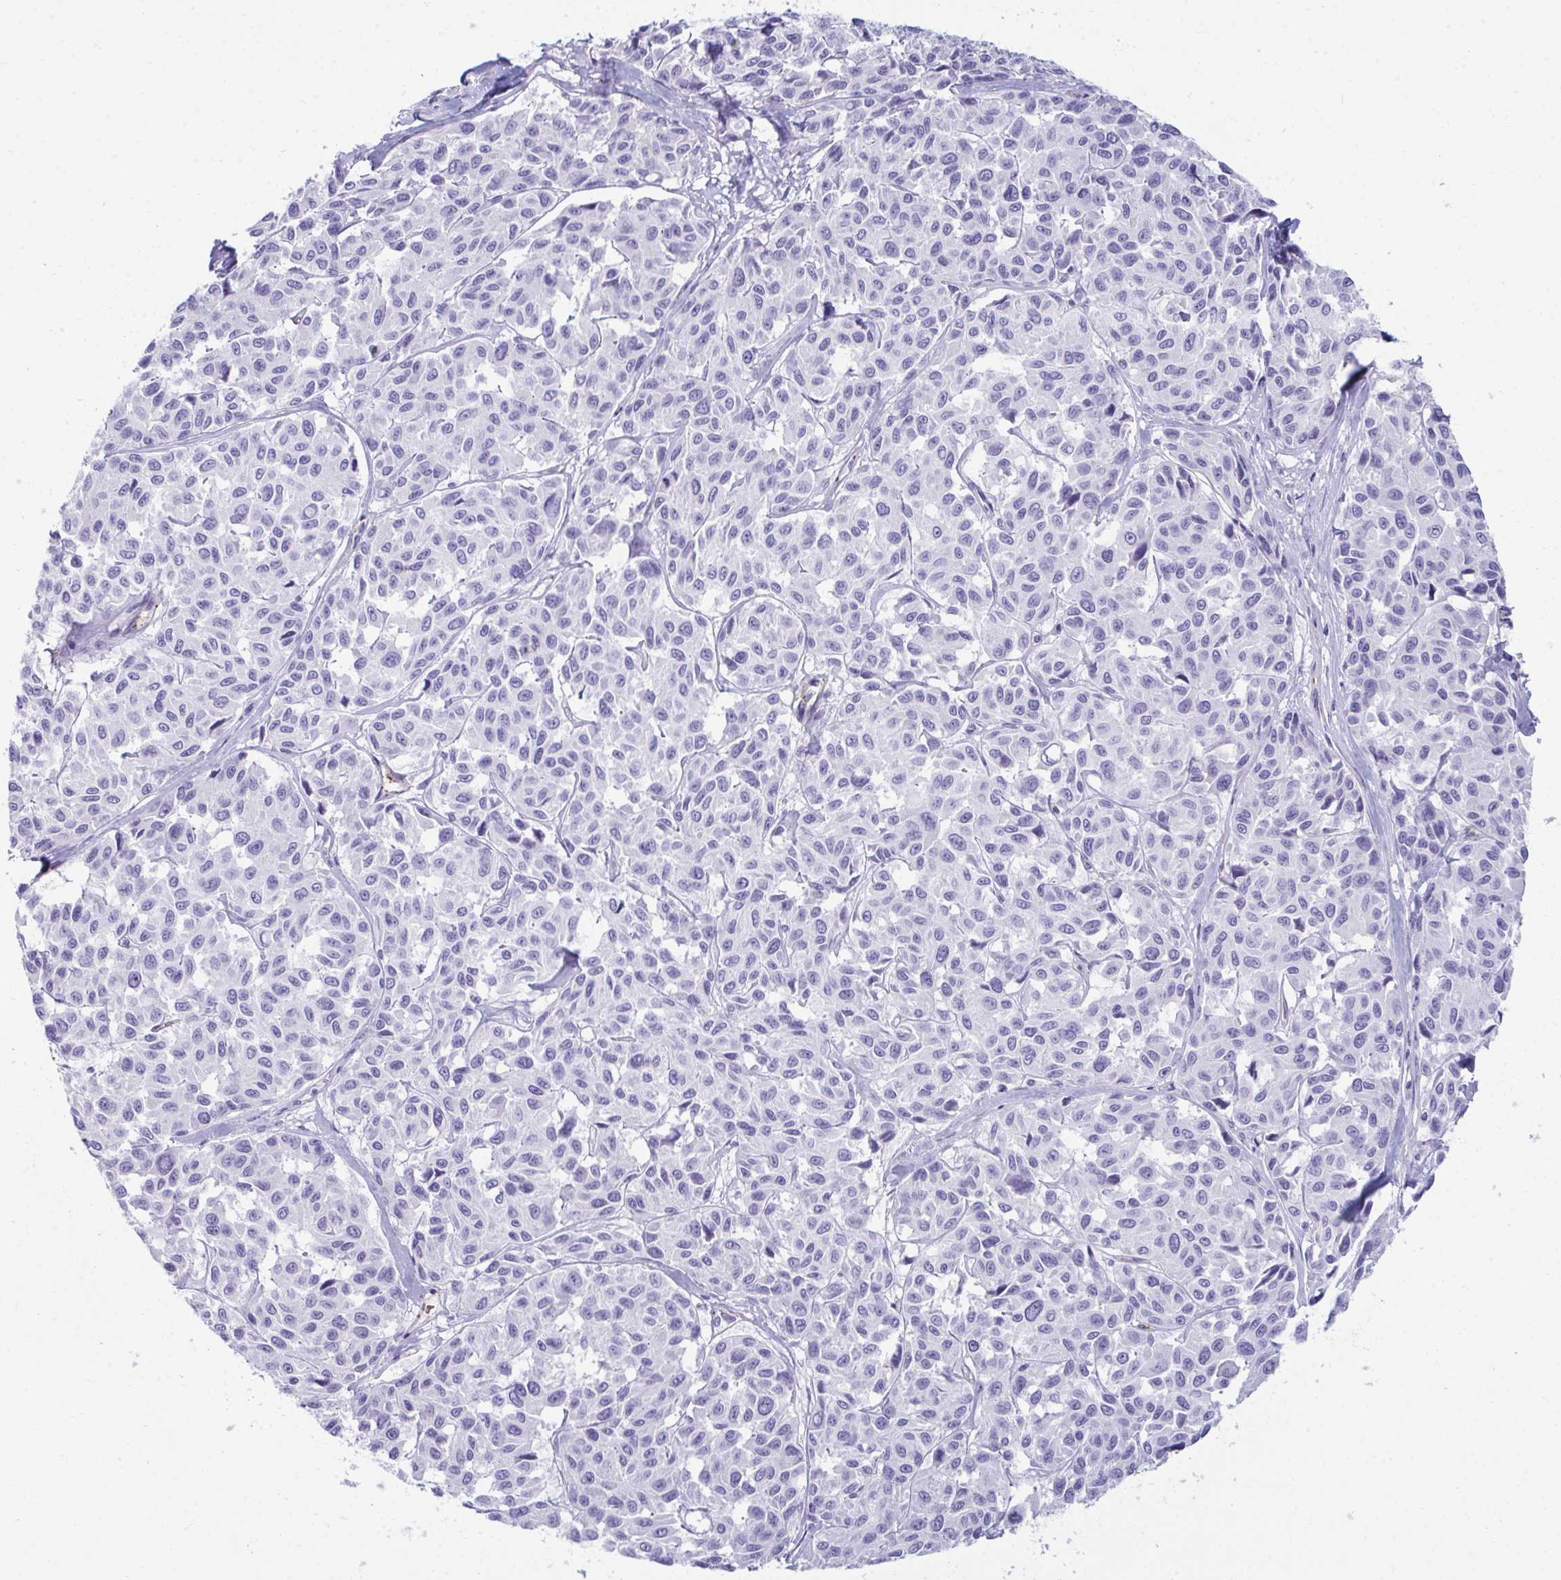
{"staining": {"intensity": "negative", "quantity": "none", "location": "none"}, "tissue": "melanoma", "cell_type": "Tumor cells", "image_type": "cancer", "snomed": [{"axis": "morphology", "description": "Malignant melanoma, NOS"}, {"axis": "topography", "description": "Skin"}], "caption": "Melanoma was stained to show a protein in brown. There is no significant staining in tumor cells. Brightfield microscopy of immunohistochemistry (IHC) stained with DAB (brown) and hematoxylin (blue), captured at high magnification.", "gene": "UBL3", "patient": {"sex": "female", "age": 66}}